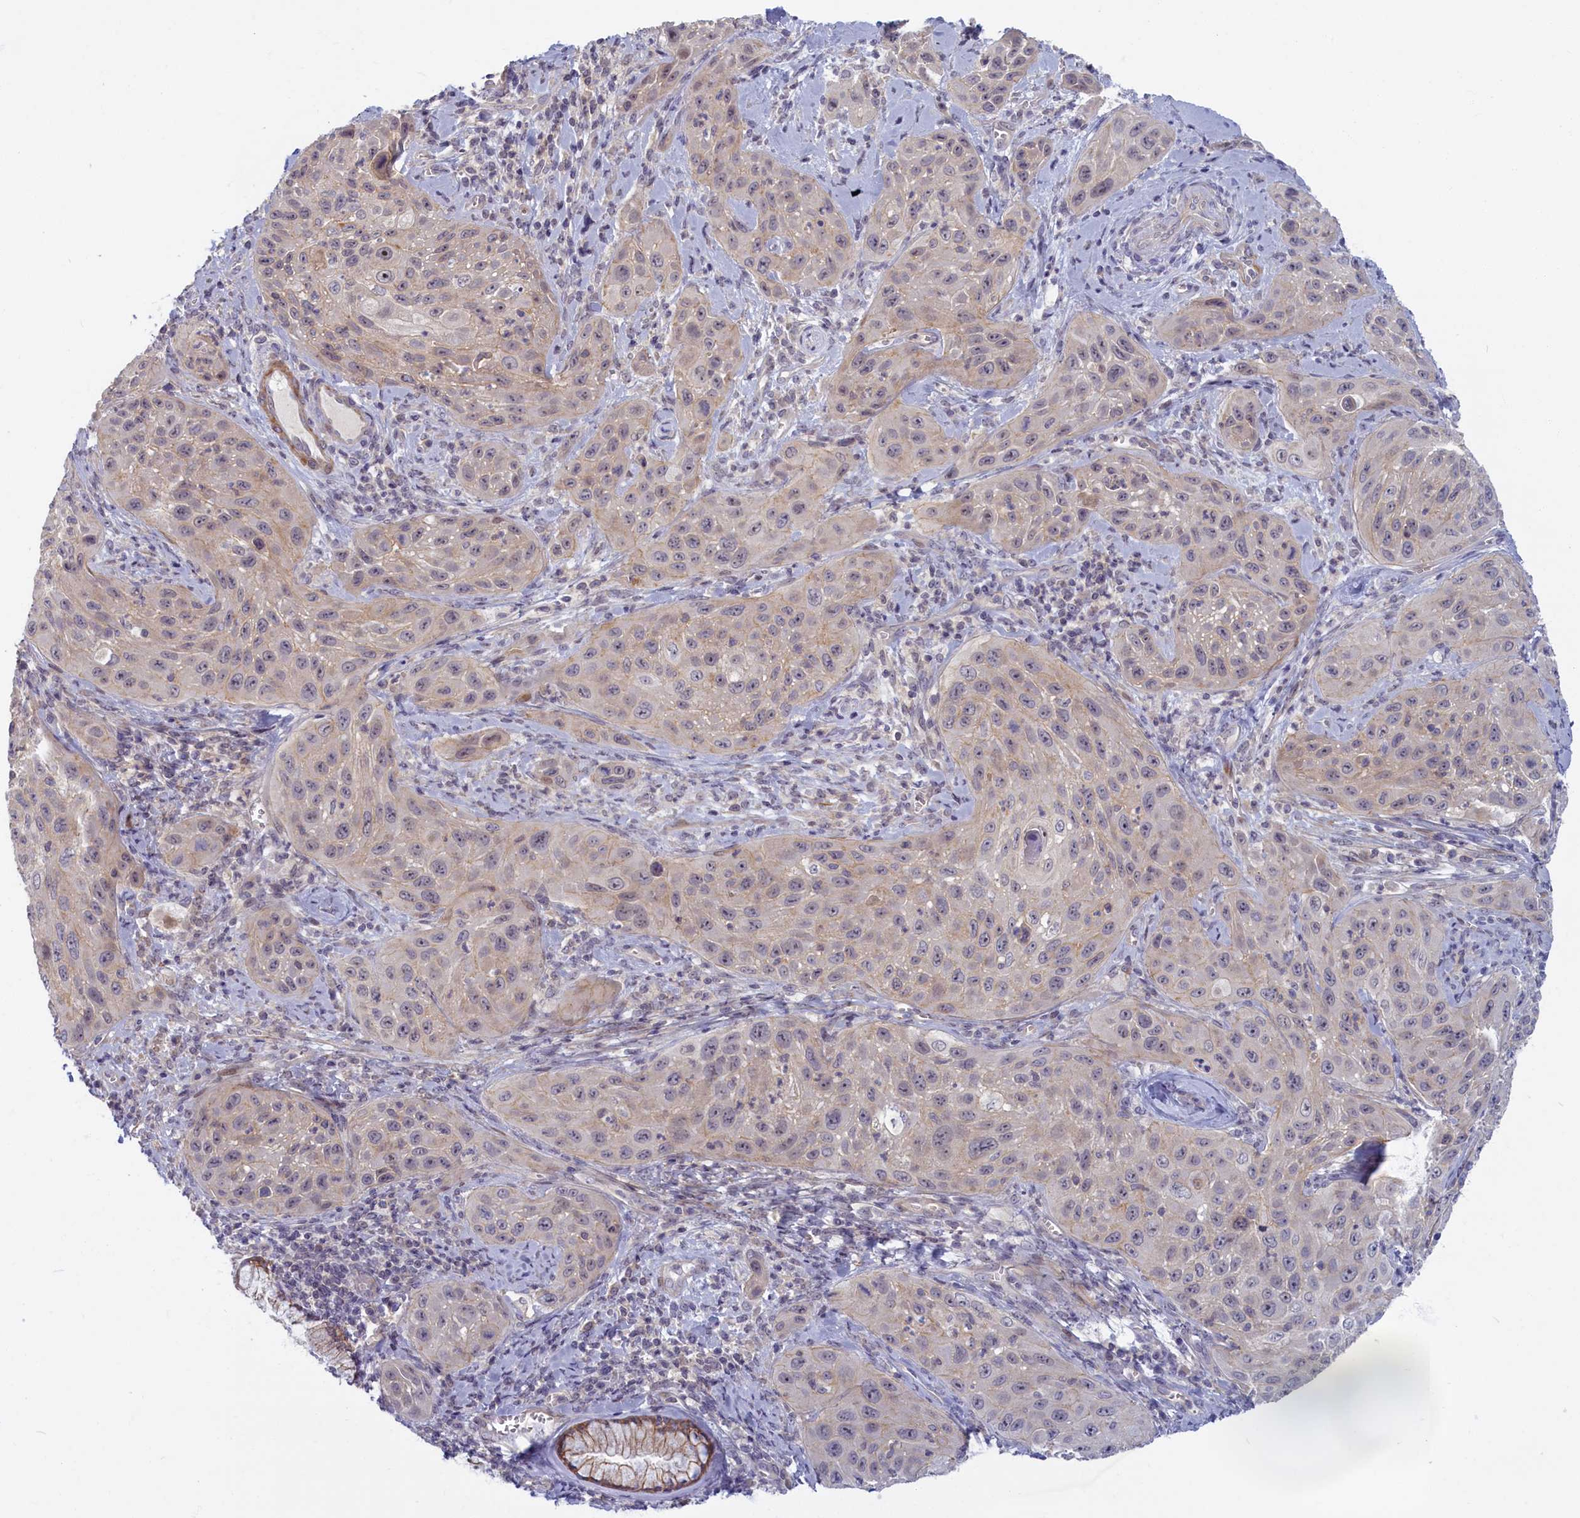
{"staining": {"intensity": "negative", "quantity": "none", "location": "none"}, "tissue": "cervical cancer", "cell_type": "Tumor cells", "image_type": "cancer", "snomed": [{"axis": "morphology", "description": "Squamous cell carcinoma, NOS"}, {"axis": "topography", "description": "Cervix"}], "caption": "An IHC photomicrograph of squamous cell carcinoma (cervical) is shown. There is no staining in tumor cells of squamous cell carcinoma (cervical).", "gene": "TRPM4", "patient": {"sex": "female", "age": 42}}